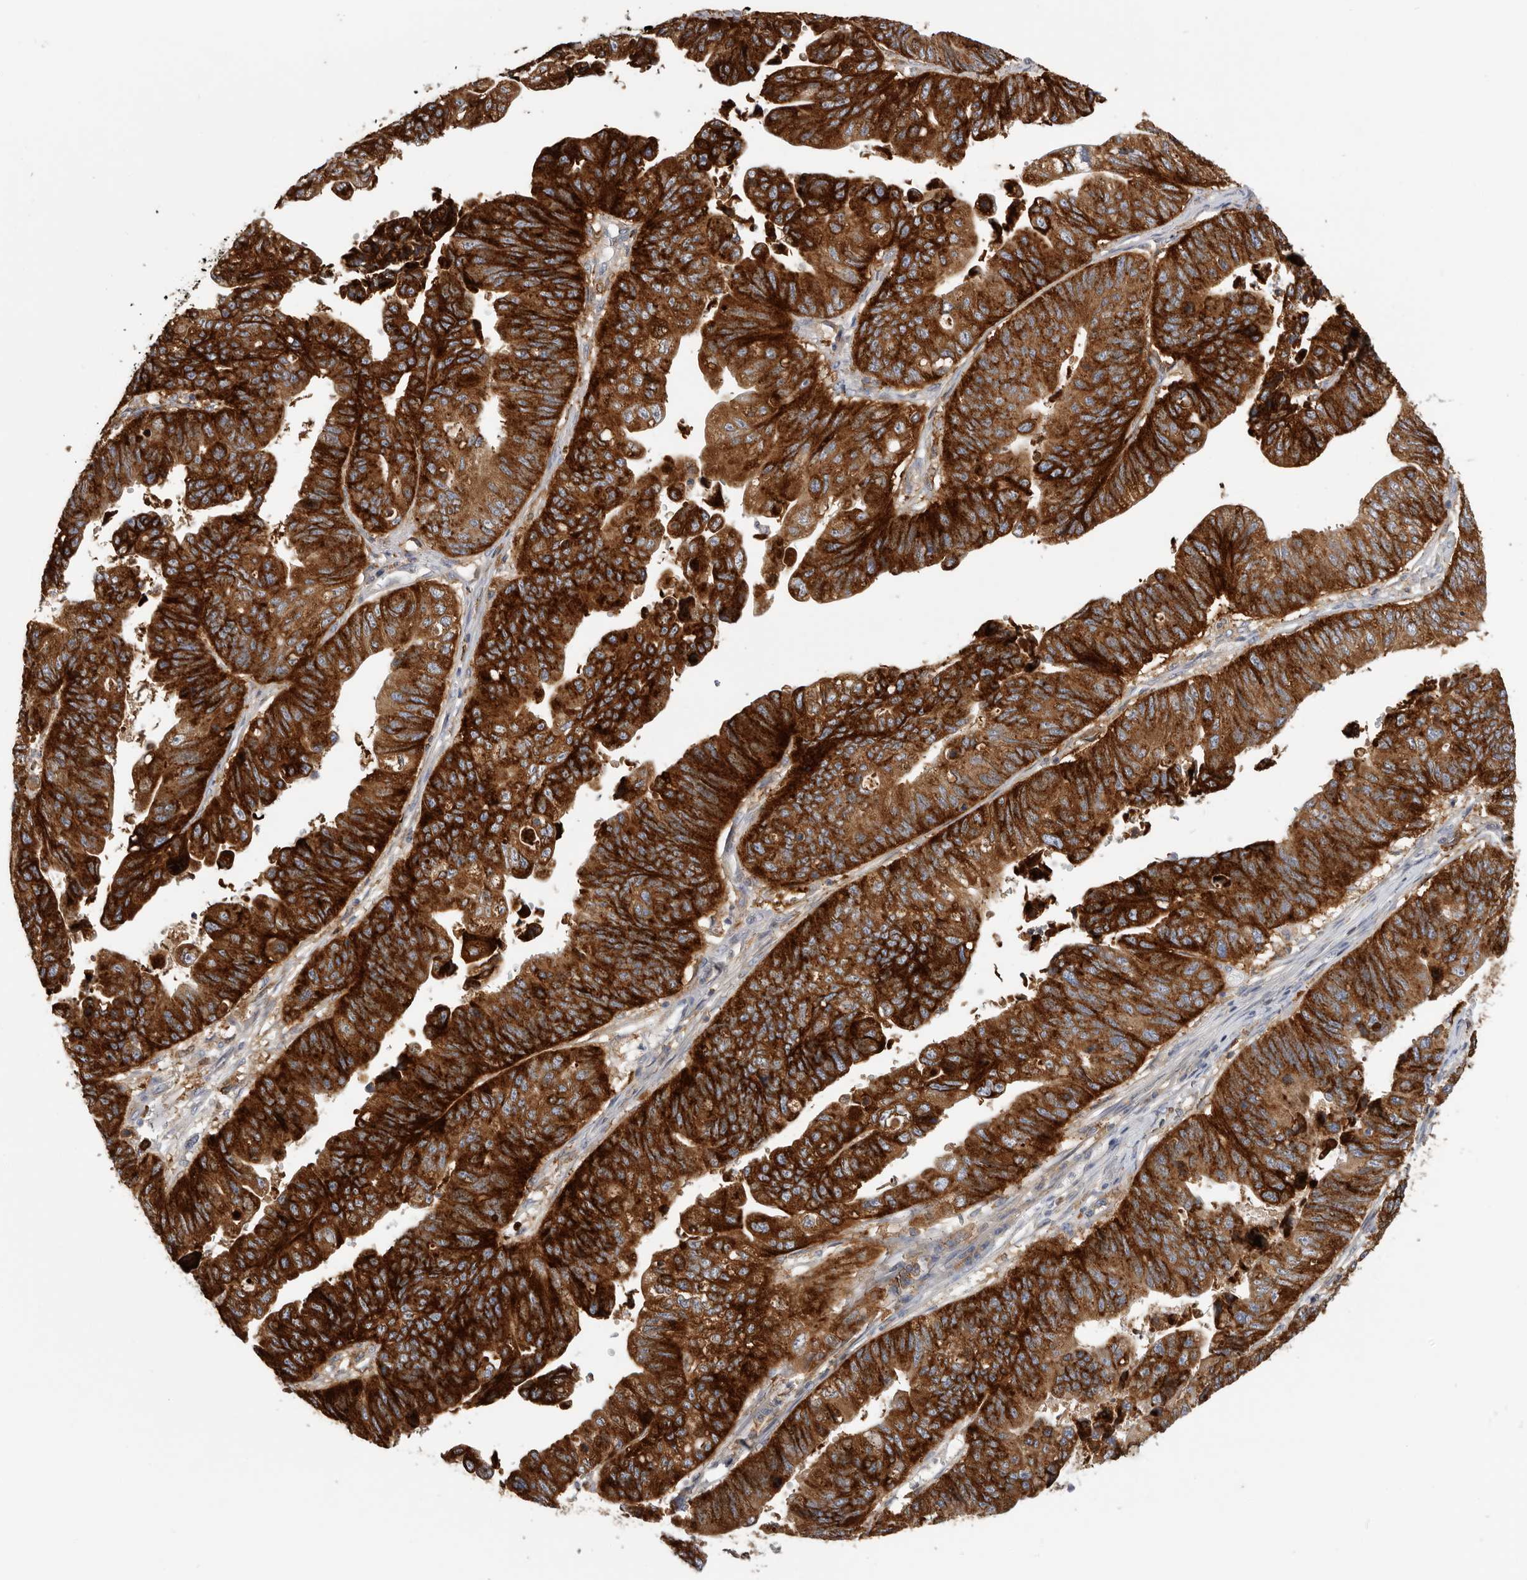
{"staining": {"intensity": "strong", "quantity": ">75%", "location": "cytoplasmic/membranous"}, "tissue": "stomach cancer", "cell_type": "Tumor cells", "image_type": "cancer", "snomed": [{"axis": "morphology", "description": "Adenocarcinoma, NOS"}, {"axis": "topography", "description": "Stomach"}], "caption": "Adenocarcinoma (stomach) stained with a protein marker displays strong staining in tumor cells.", "gene": "TFRC", "patient": {"sex": "male", "age": 59}}